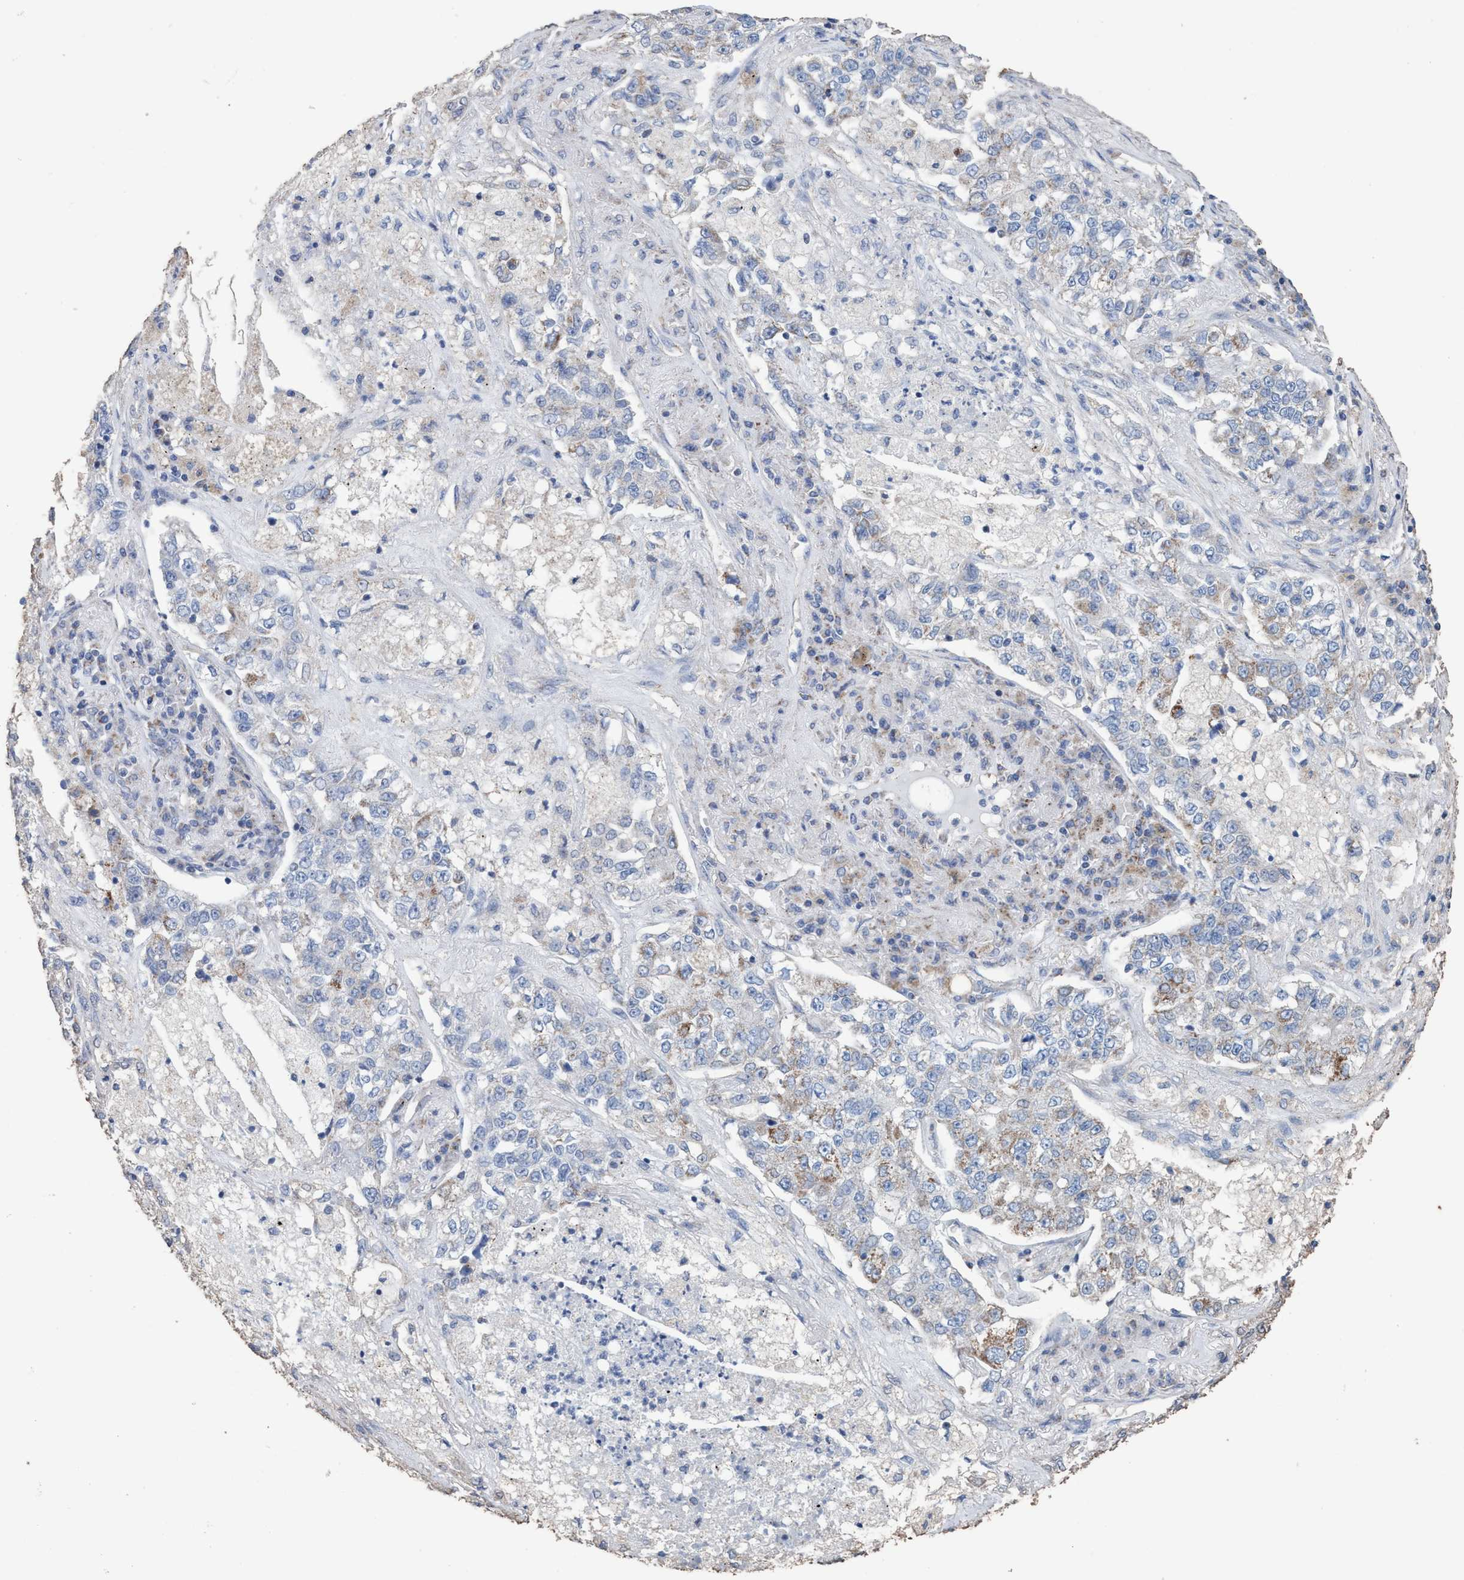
{"staining": {"intensity": "weak", "quantity": "<25%", "location": "cytoplasmic/membranous"}, "tissue": "lung cancer", "cell_type": "Tumor cells", "image_type": "cancer", "snomed": [{"axis": "morphology", "description": "Adenocarcinoma, NOS"}, {"axis": "topography", "description": "Lung"}], "caption": "DAB (3,3'-diaminobenzidine) immunohistochemical staining of adenocarcinoma (lung) displays no significant positivity in tumor cells.", "gene": "RSAD1", "patient": {"sex": "male", "age": 49}}